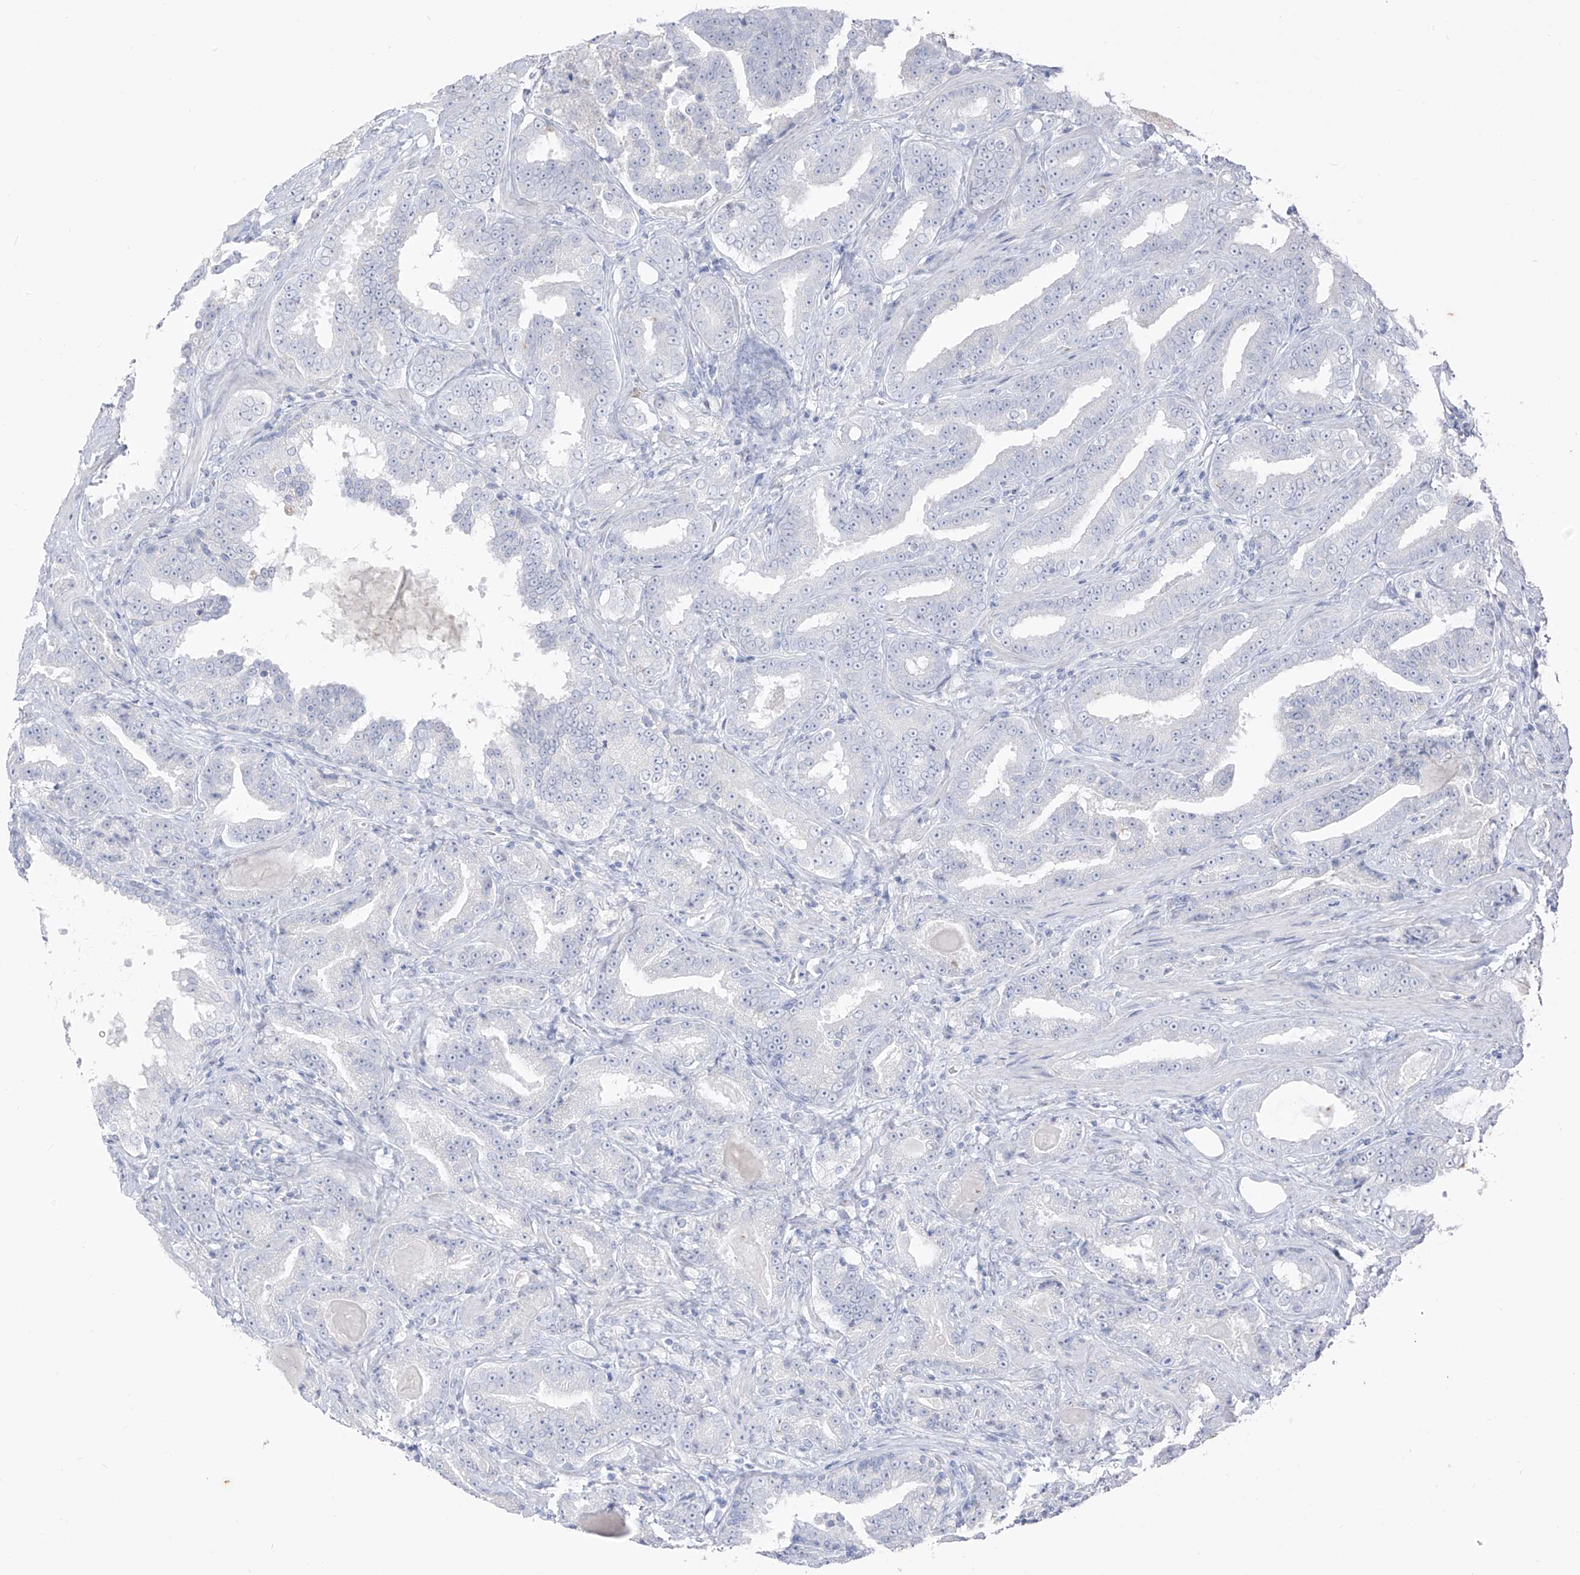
{"staining": {"intensity": "negative", "quantity": "none", "location": "none"}, "tissue": "prostate cancer", "cell_type": "Tumor cells", "image_type": "cancer", "snomed": [{"axis": "morphology", "description": "Adenocarcinoma, Low grade"}, {"axis": "topography", "description": "Prostate"}], "caption": "There is no significant expression in tumor cells of prostate low-grade adenocarcinoma.", "gene": "CX3CR1", "patient": {"sex": "male", "age": 60}}